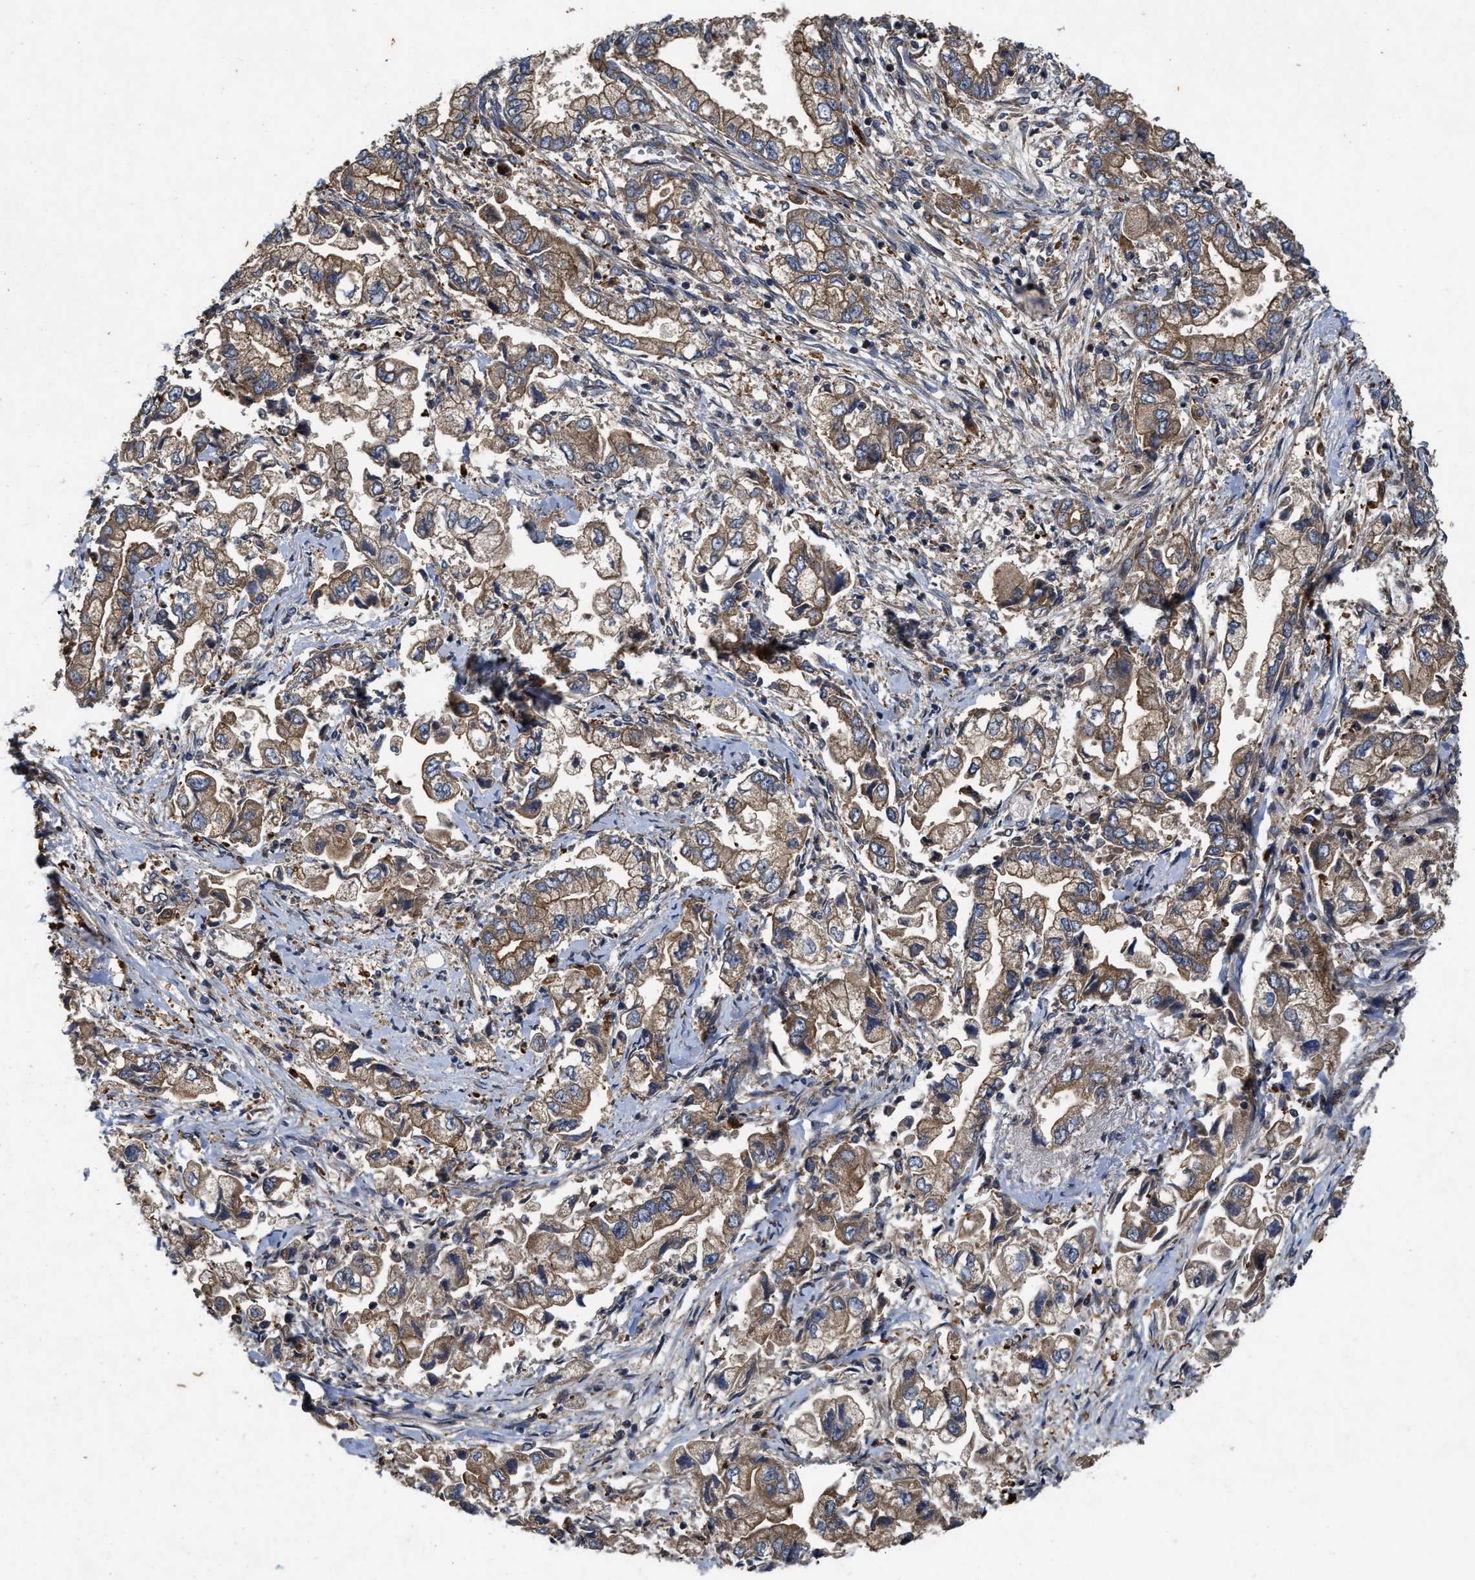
{"staining": {"intensity": "moderate", "quantity": ">75%", "location": "cytoplasmic/membranous"}, "tissue": "stomach cancer", "cell_type": "Tumor cells", "image_type": "cancer", "snomed": [{"axis": "morphology", "description": "Normal tissue, NOS"}, {"axis": "morphology", "description": "Adenocarcinoma, NOS"}, {"axis": "topography", "description": "Stomach"}], "caption": "Human stomach adenocarcinoma stained with a brown dye demonstrates moderate cytoplasmic/membranous positive expression in approximately >75% of tumor cells.", "gene": "EFNA4", "patient": {"sex": "male", "age": 62}}